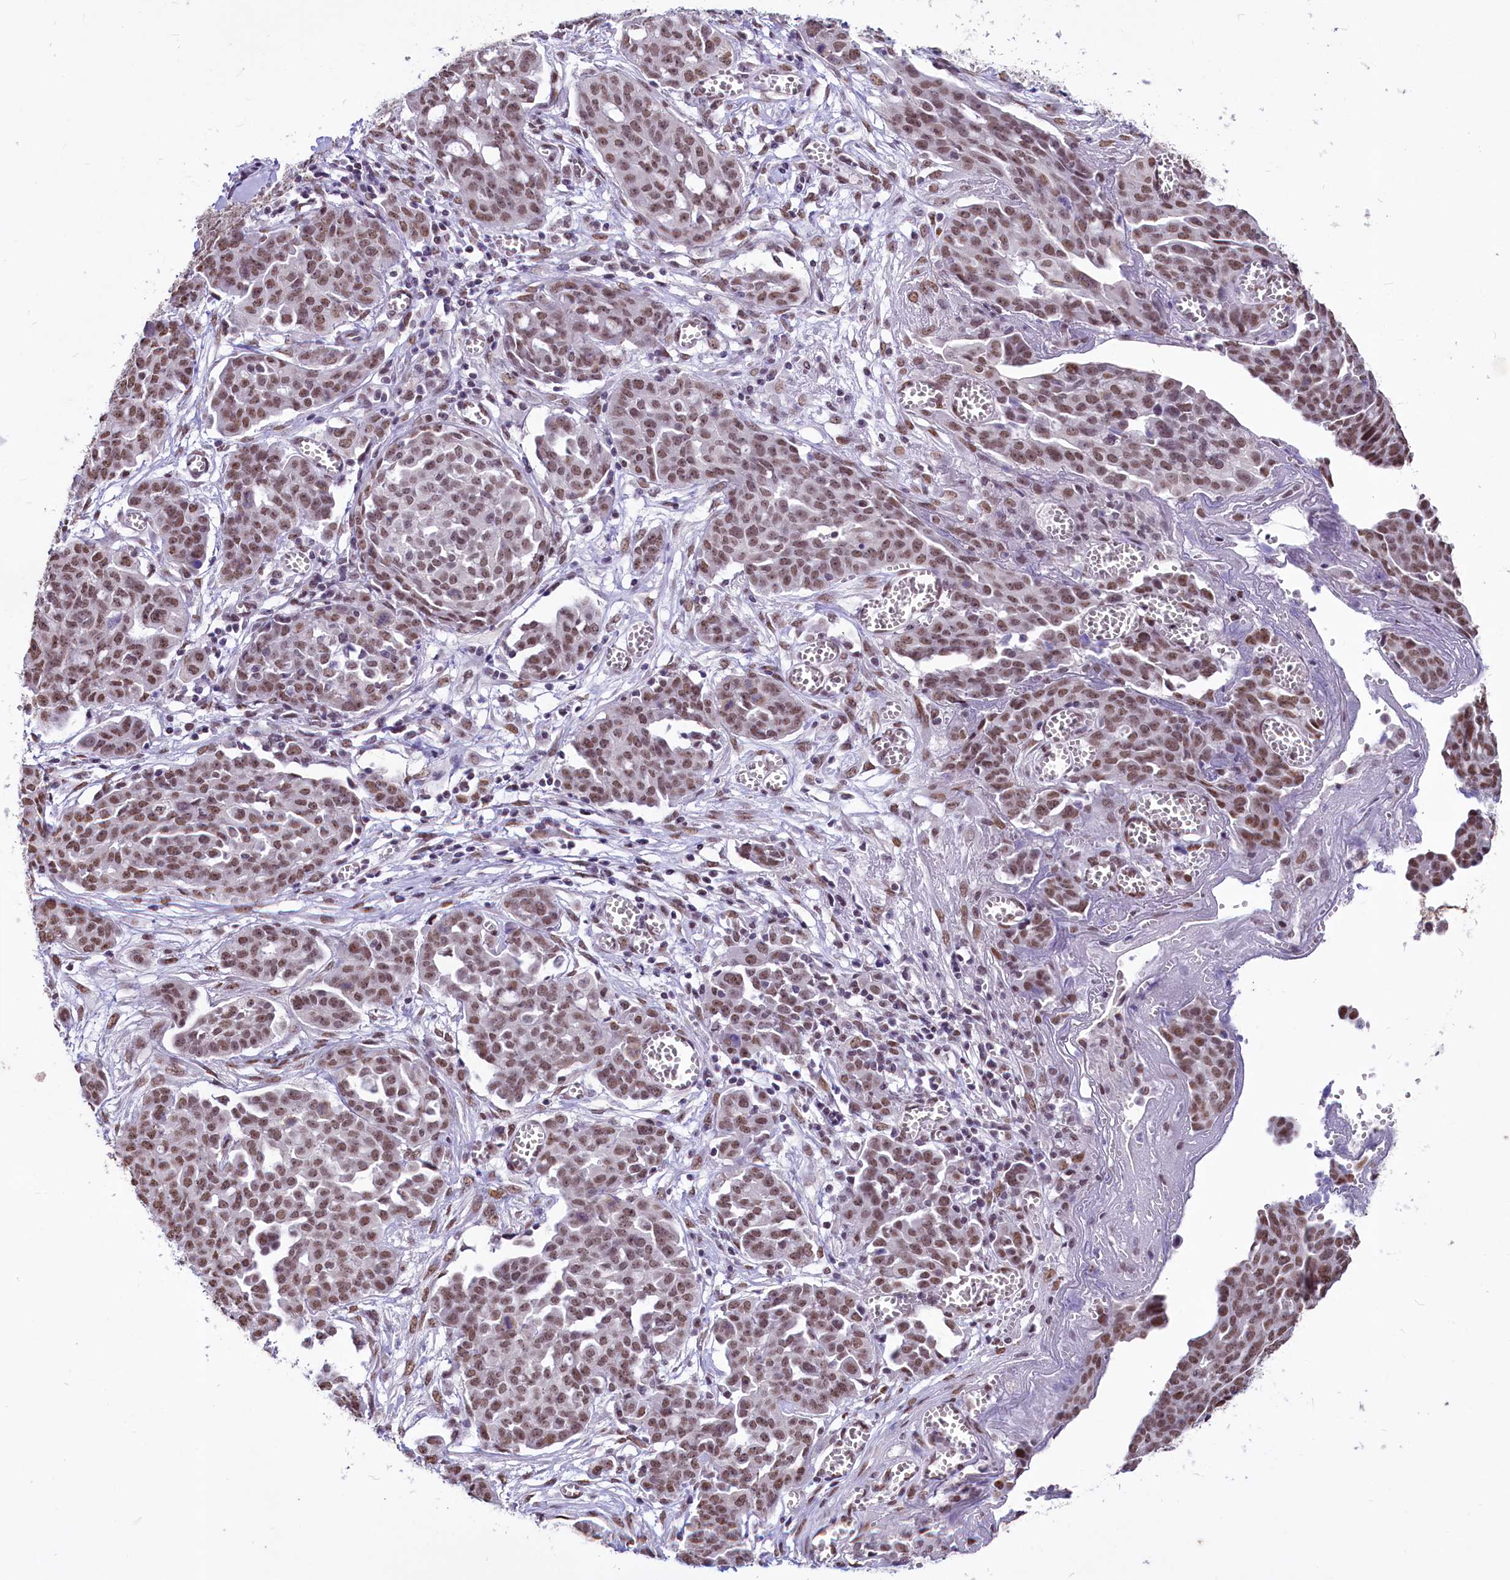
{"staining": {"intensity": "moderate", "quantity": ">75%", "location": "nuclear"}, "tissue": "ovarian cancer", "cell_type": "Tumor cells", "image_type": "cancer", "snomed": [{"axis": "morphology", "description": "Cystadenocarcinoma, serous, NOS"}, {"axis": "topography", "description": "Soft tissue"}, {"axis": "topography", "description": "Ovary"}], "caption": "Immunohistochemistry staining of ovarian cancer (serous cystadenocarcinoma), which shows medium levels of moderate nuclear staining in approximately >75% of tumor cells indicating moderate nuclear protein staining. The staining was performed using DAB (brown) for protein detection and nuclei were counterstained in hematoxylin (blue).", "gene": "PARPBP", "patient": {"sex": "female", "age": 57}}